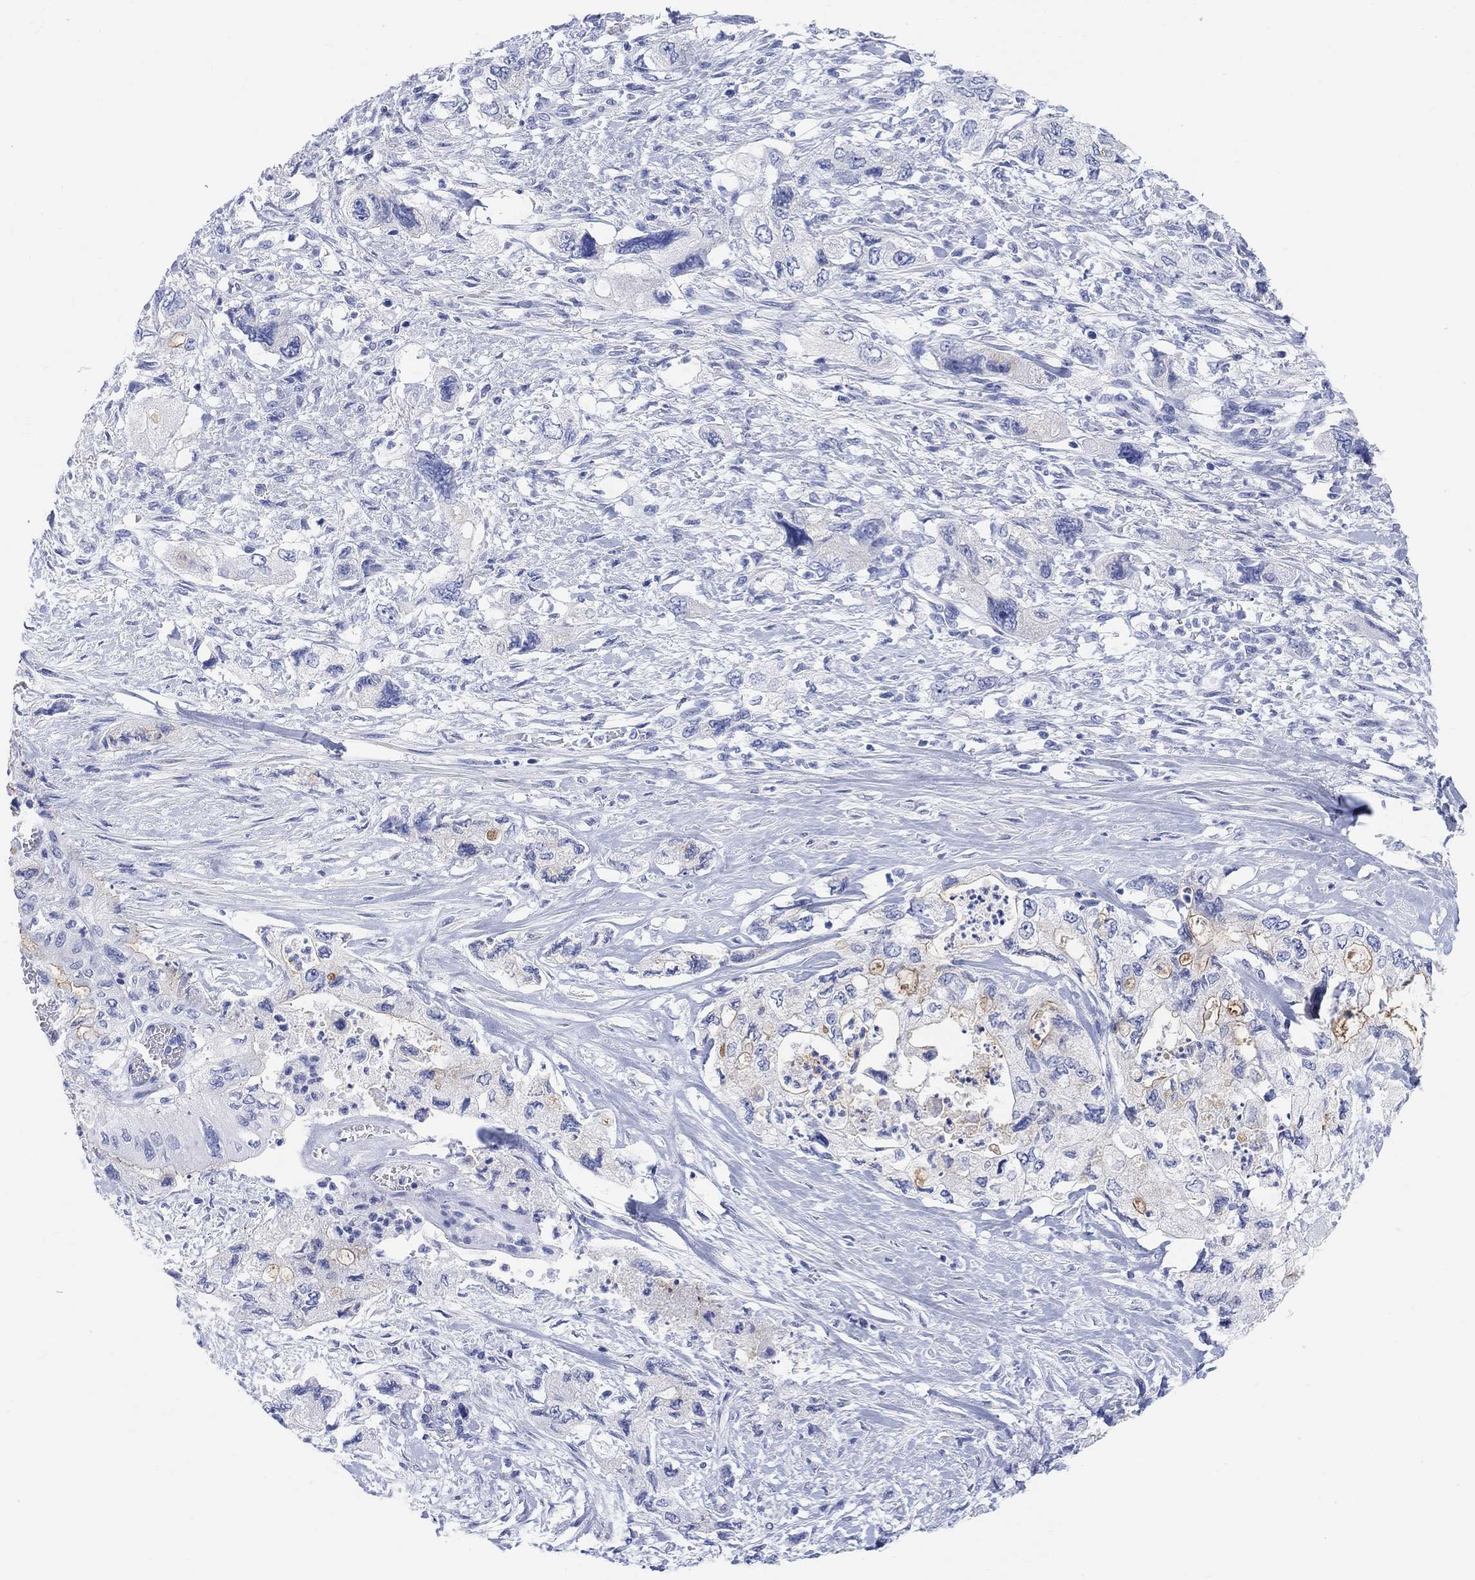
{"staining": {"intensity": "moderate", "quantity": "<25%", "location": "cytoplasmic/membranous"}, "tissue": "pancreatic cancer", "cell_type": "Tumor cells", "image_type": "cancer", "snomed": [{"axis": "morphology", "description": "Adenocarcinoma, NOS"}, {"axis": "topography", "description": "Pancreas"}], "caption": "This photomicrograph displays IHC staining of pancreatic cancer (adenocarcinoma), with low moderate cytoplasmic/membranous positivity in approximately <25% of tumor cells.", "gene": "XIRP2", "patient": {"sex": "female", "age": 73}}